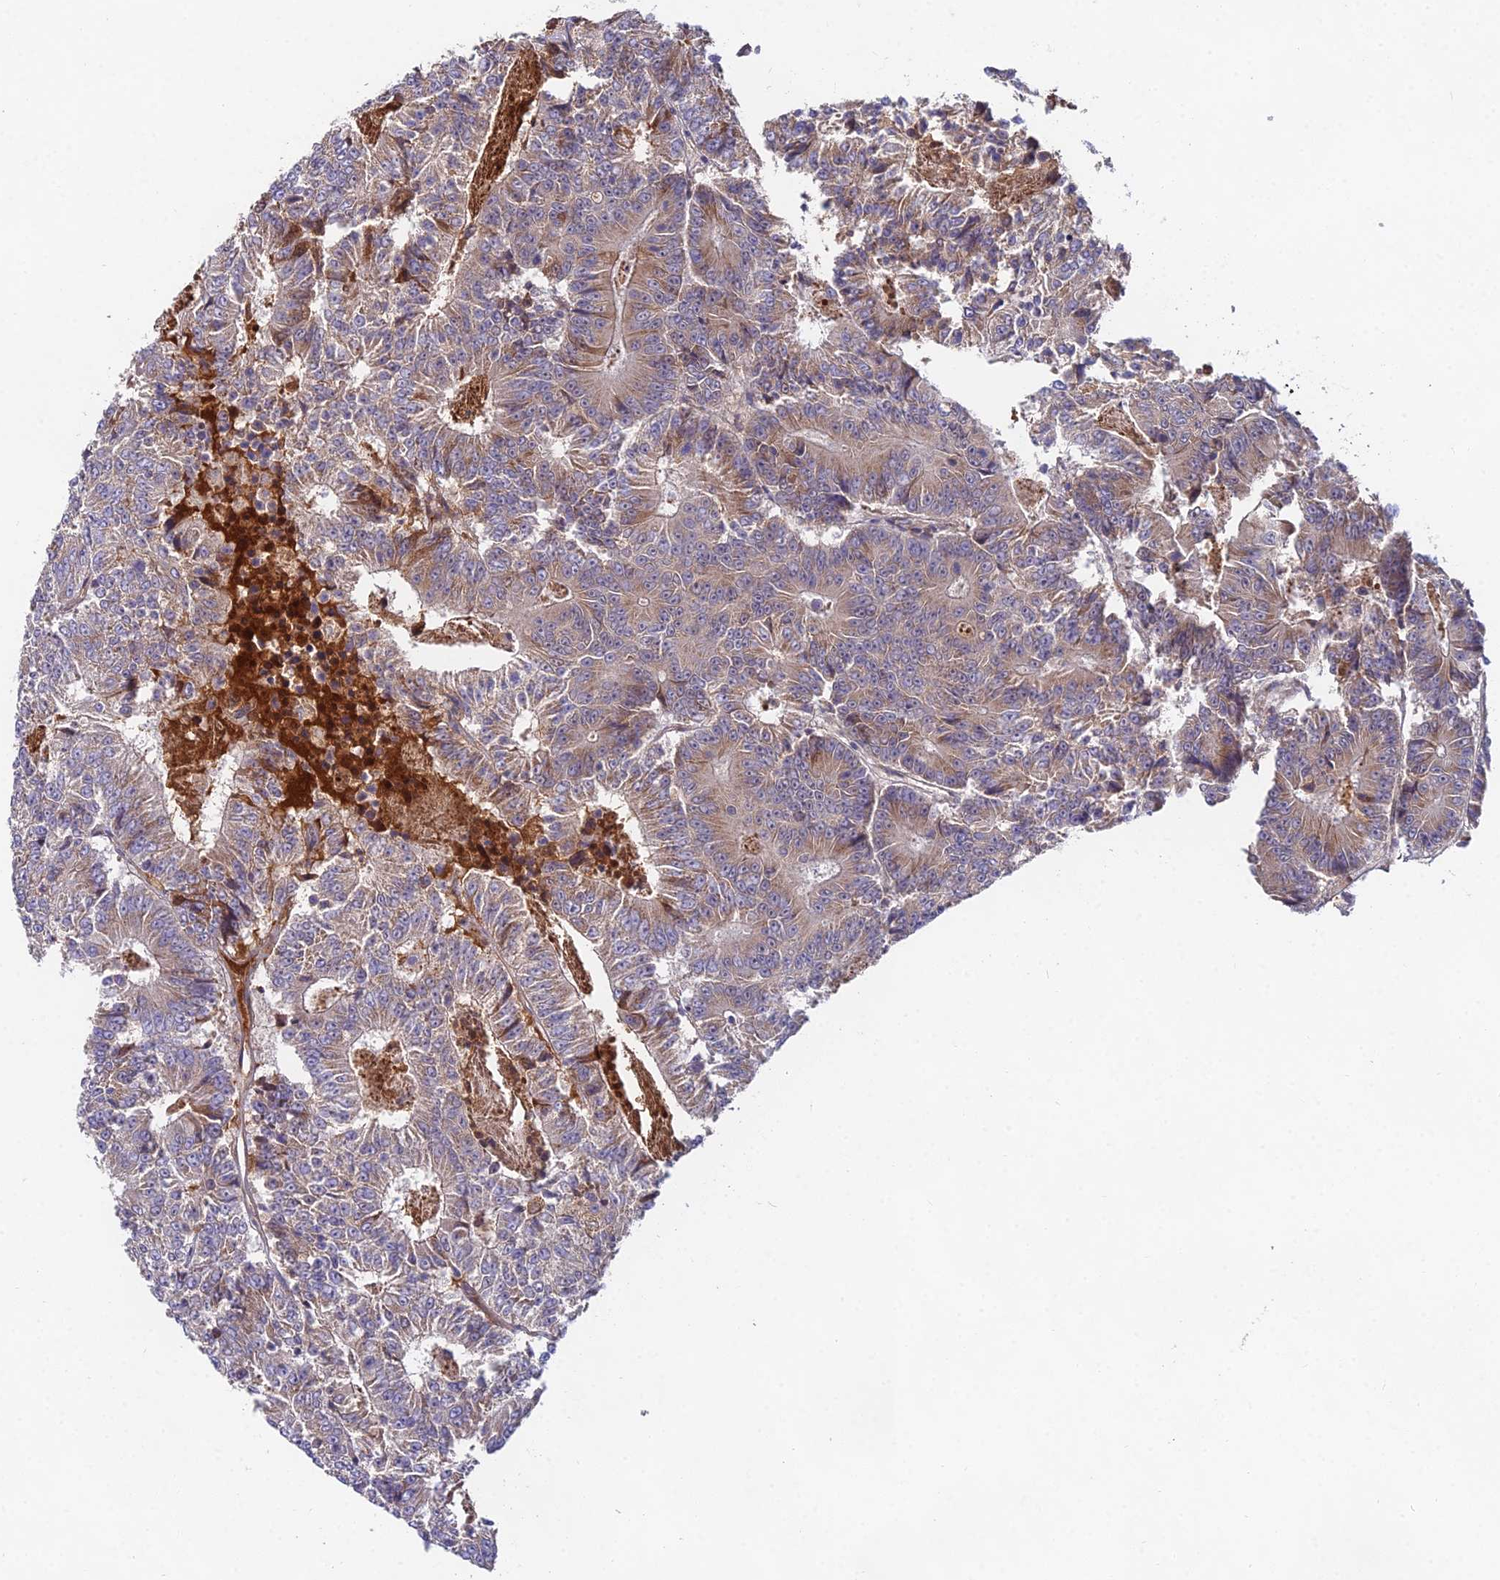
{"staining": {"intensity": "moderate", "quantity": ">75%", "location": "cytoplasmic/membranous"}, "tissue": "colorectal cancer", "cell_type": "Tumor cells", "image_type": "cancer", "snomed": [{"axis": "morphology", "description": "Adenocarcinoma, NOS"}, {"axis": "topography", "description": "Colon"}], "caption": "Immunohistochemical staining of human colorectal cancer exhibits medium levels of moderate cytoplasmic/membranous expression in about >75% of tumor cells. The protein of interest is shown in brown color, while the nuclei are stained blue.", "gene": "WDR43", "patient": {"sex": "male", "age": 83}}